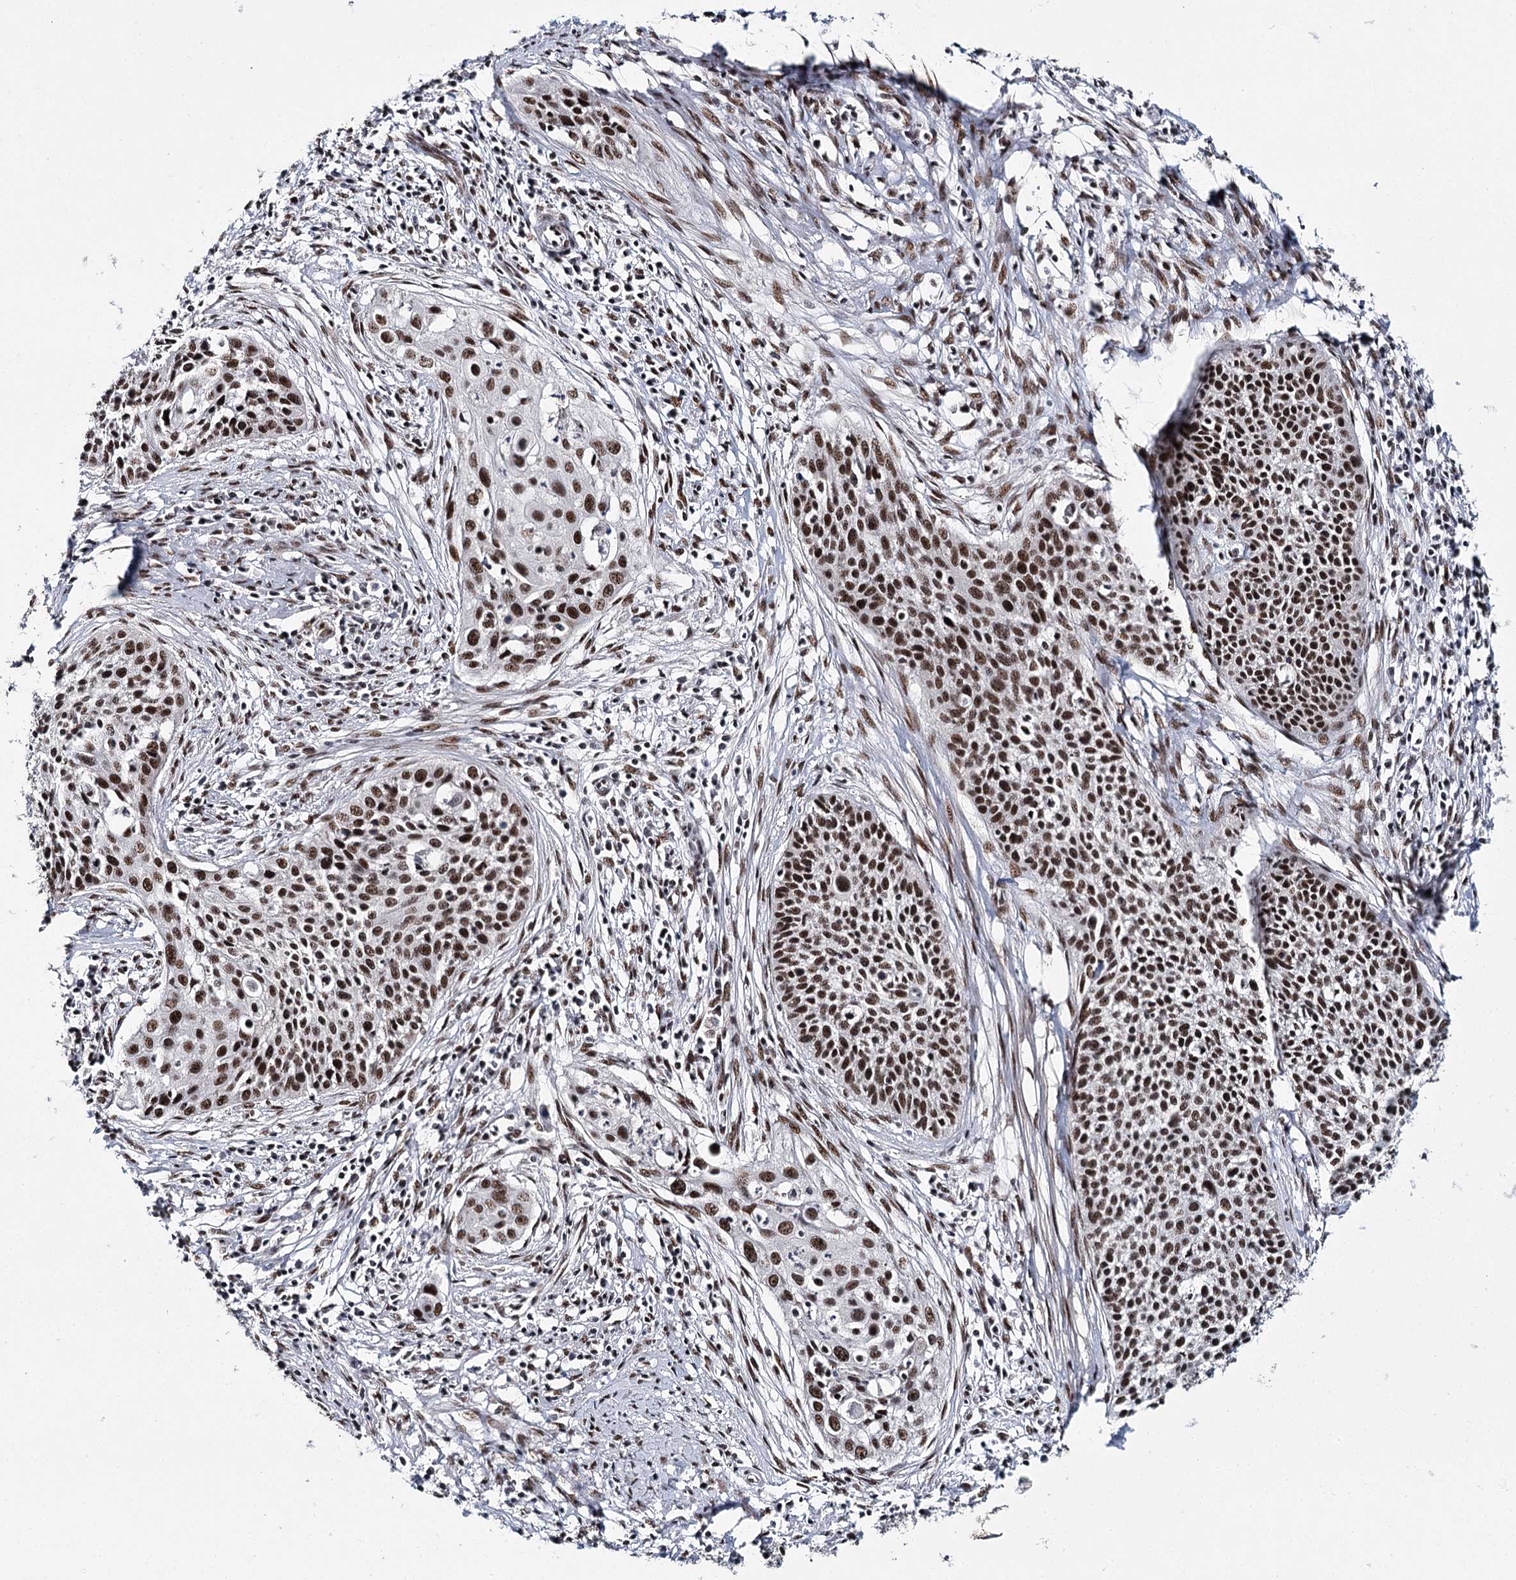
{"staining": {"intensity": "strong", "quantity": ">75%", "location": "nuclear"}, "tissue": "cervical cancer", "cell_type": "Tumor cells", "image_type": "cancer", "snomed": [{"axis": "morphology", "description": "Squamous cell carcinoma, NOS"}, {"axis": "topography", "description": "Cervix"}], "caption": "There is high levels of strong nuclear expression in tumor cells of cervical cancer, as demonstrated by immunohistochemical staining (brown color).", "gene": "SCAF8", "patient": {"sex": "female", "age": 34}}